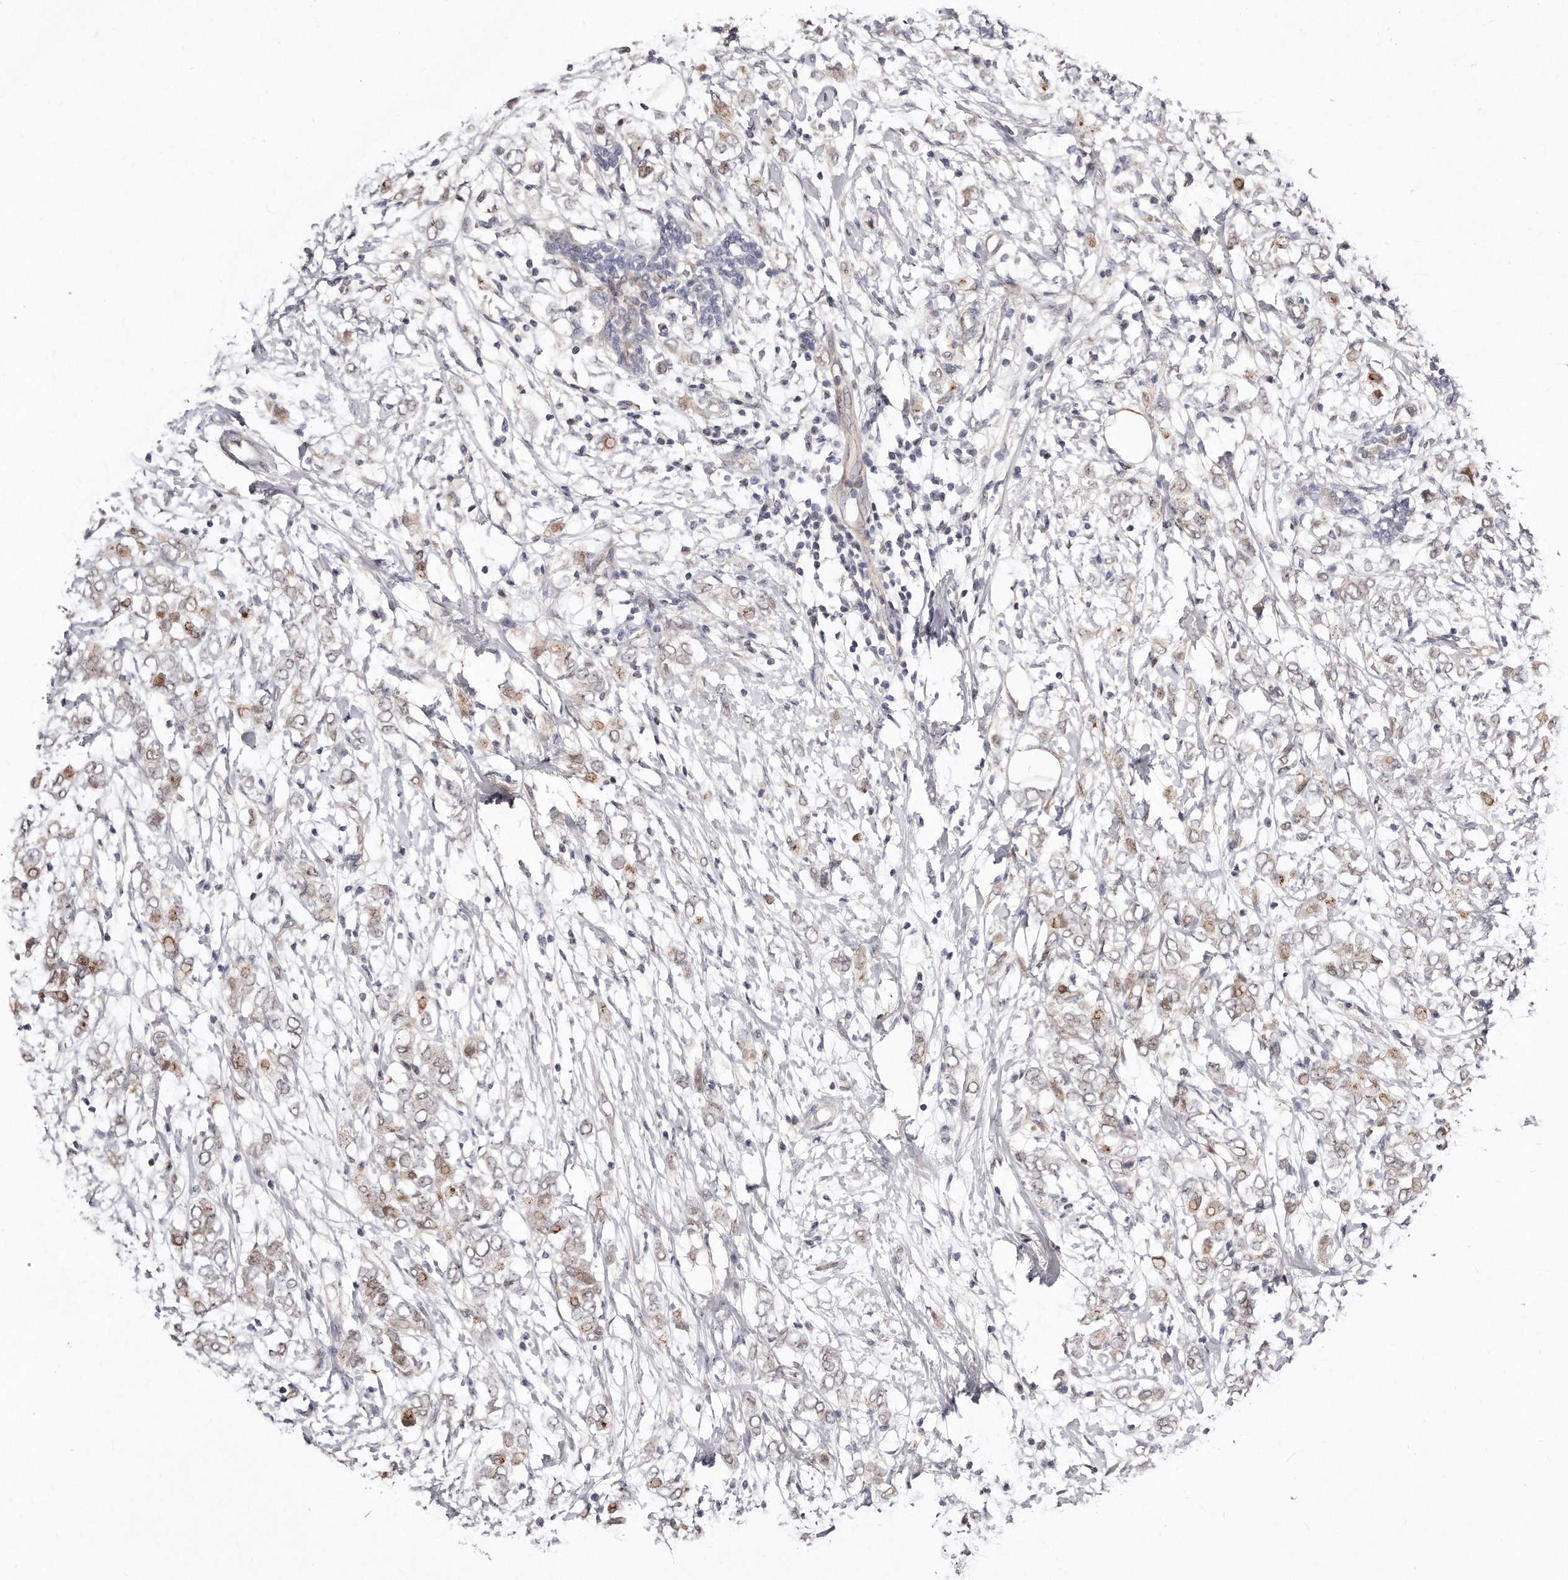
{"staining": {"intensity": "weak", "quantity": "<25%", "location": "nuclear"}, "tissue": "breast cancer", "cell_type": "Tumor cells", "image_type": "cancer", "snomed": [{"axis": "morphology", "description": "Normal tissue, NOS"}, {"axis": "morphology", "description": "Lobular carcinoma"}, {"axis": "topography", "description": "Breast"}], "caption": "Breast cancer stained for a protein using immunohistochemistry demonstrates no expression tumor cells.", "gene": "CASZ1", "patient": {"sex": "female", "age": 47}}